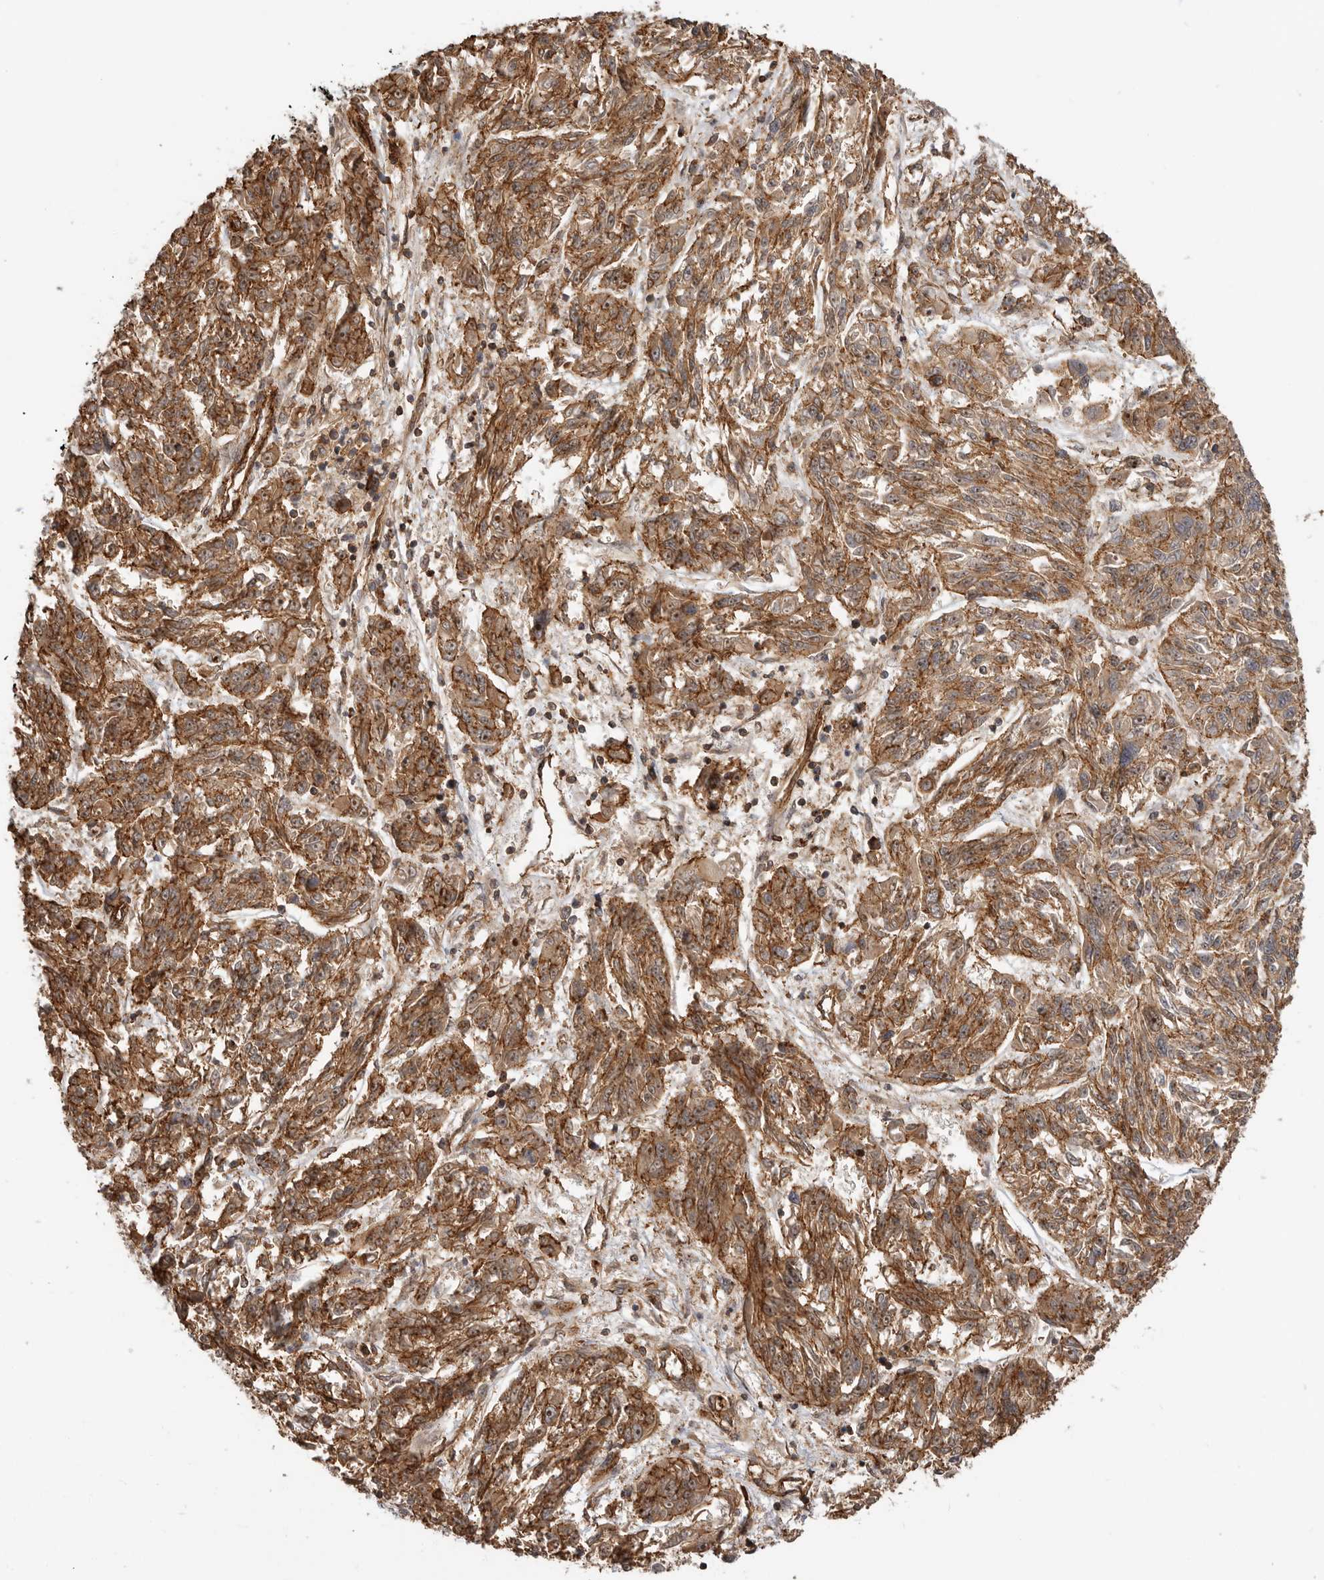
{"staining": {"intensity": "moderate", "quantity": ">75%", "location": "cytoplasmic/membranous,nuclear"}, "tissue": "melanoma", "cell_type": "Tumor cells", "image_type": "cancer", "snomed": [{"axis": "morphology", "description": "Malignant melanoma, NOS"}, {"axis": "topography", "description": "Skin"}], "caption": "Protein expression analysis of human malignant melanoma reveals moderate cytoplasmic/membranous and nuclear staining in approximately >75% of tumor cells. The staining was performed using DAB, with brown indicating positive protein expression. Nuclei are stained blue with hematoxylin.", "gene": "GPATCH2", "patient": {"sex": "male", "age": 53}}